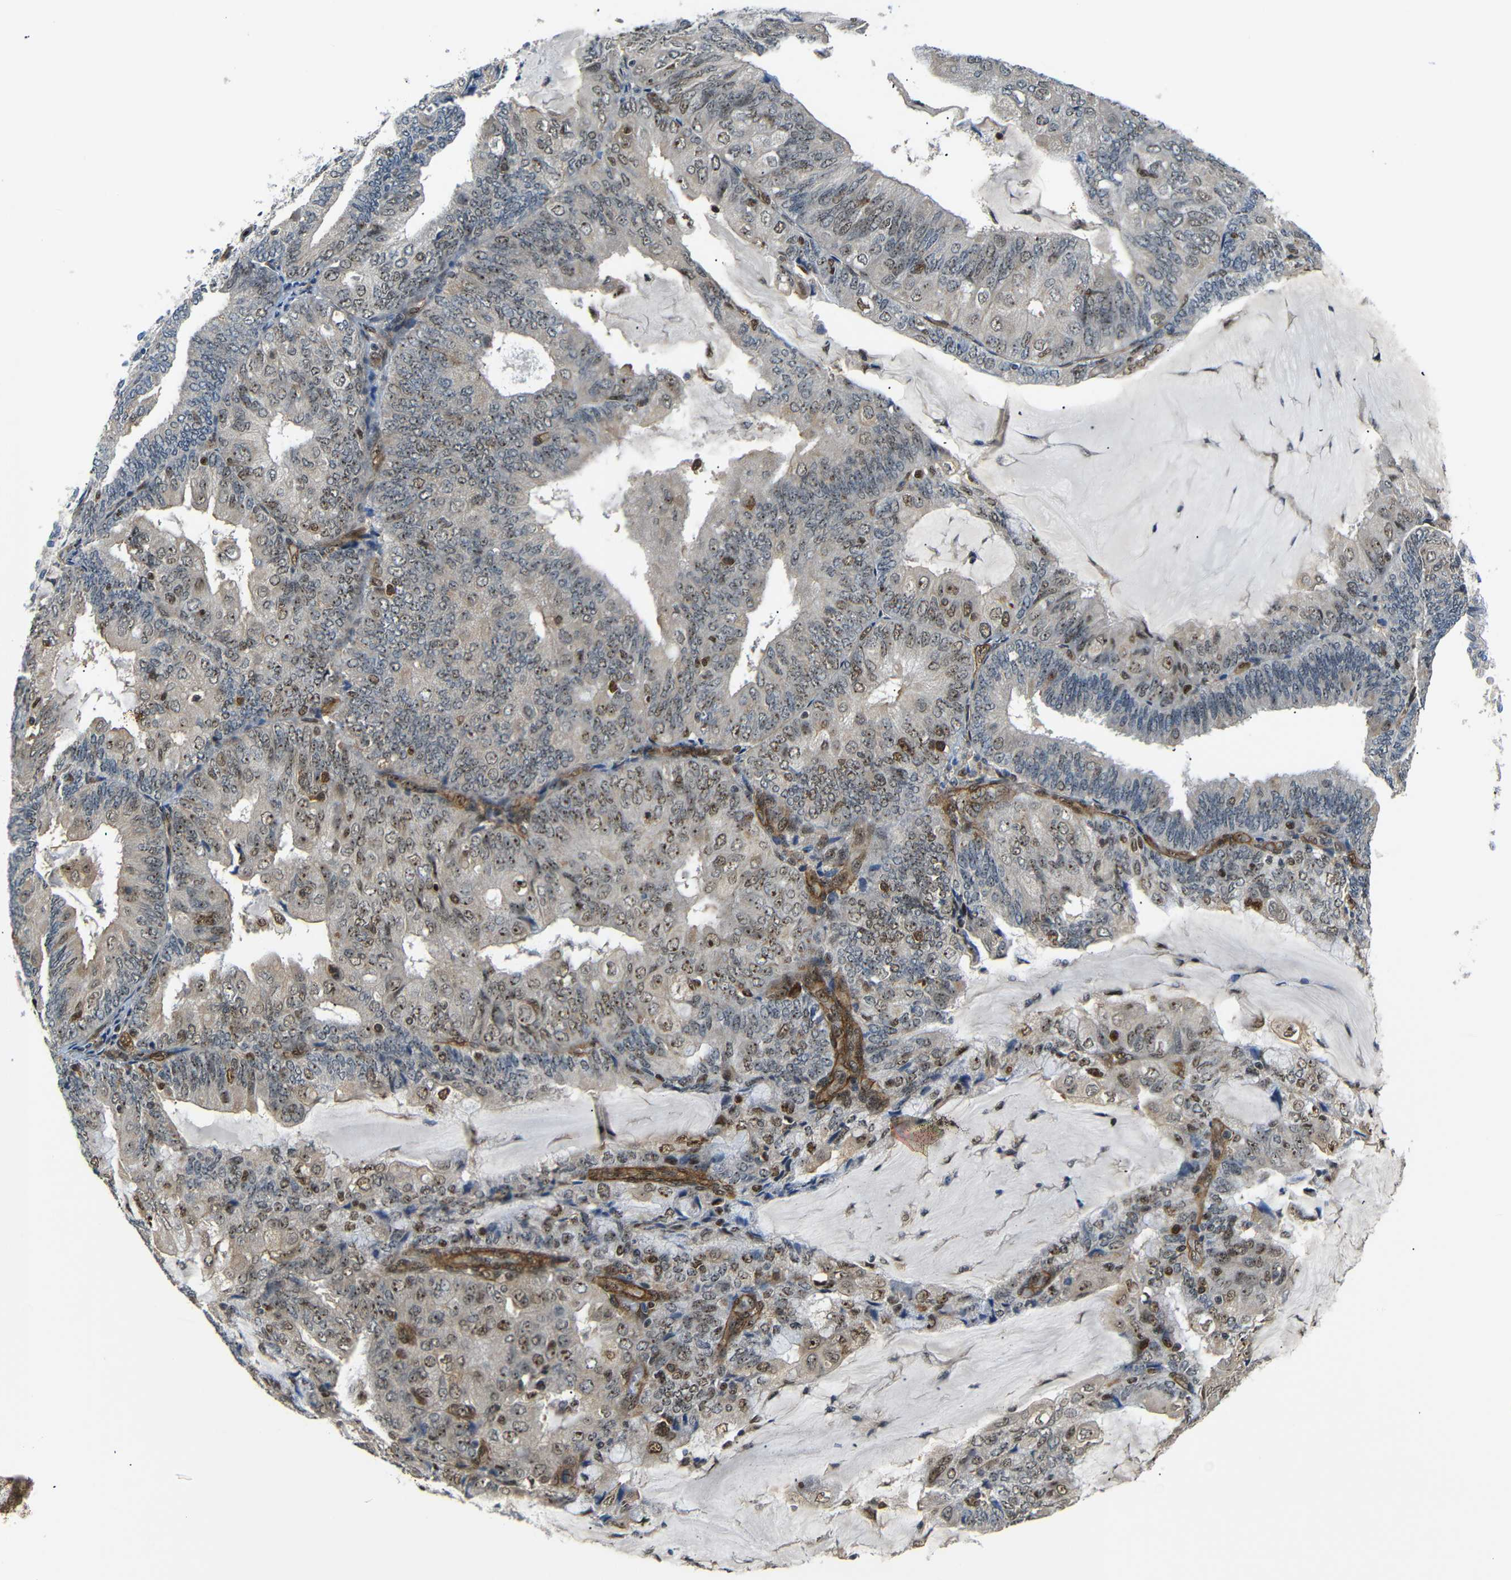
{"staining": {"intensity": "moderate", "quantity": ">75%", "location": "nuclear"}, "tissue": "endometrial cancer", "cell_type": "Tumor cells", "image_type": "cancer", "snomed": [{"axis": "morphology", "description": "Adenocarcinoma, NOS"}, {"axis": "topography", "description": "Endometrium"}], "caption": "The immunohistochemical stain shows moderate nuclear expression in tumor cells of adenocarcinoma (endometrial) tissue. (DAB IHC, brown staining for protein, blue staining for nuclei).", "gene": "PARN", "patient": {"sex": "female", "age": 81}}